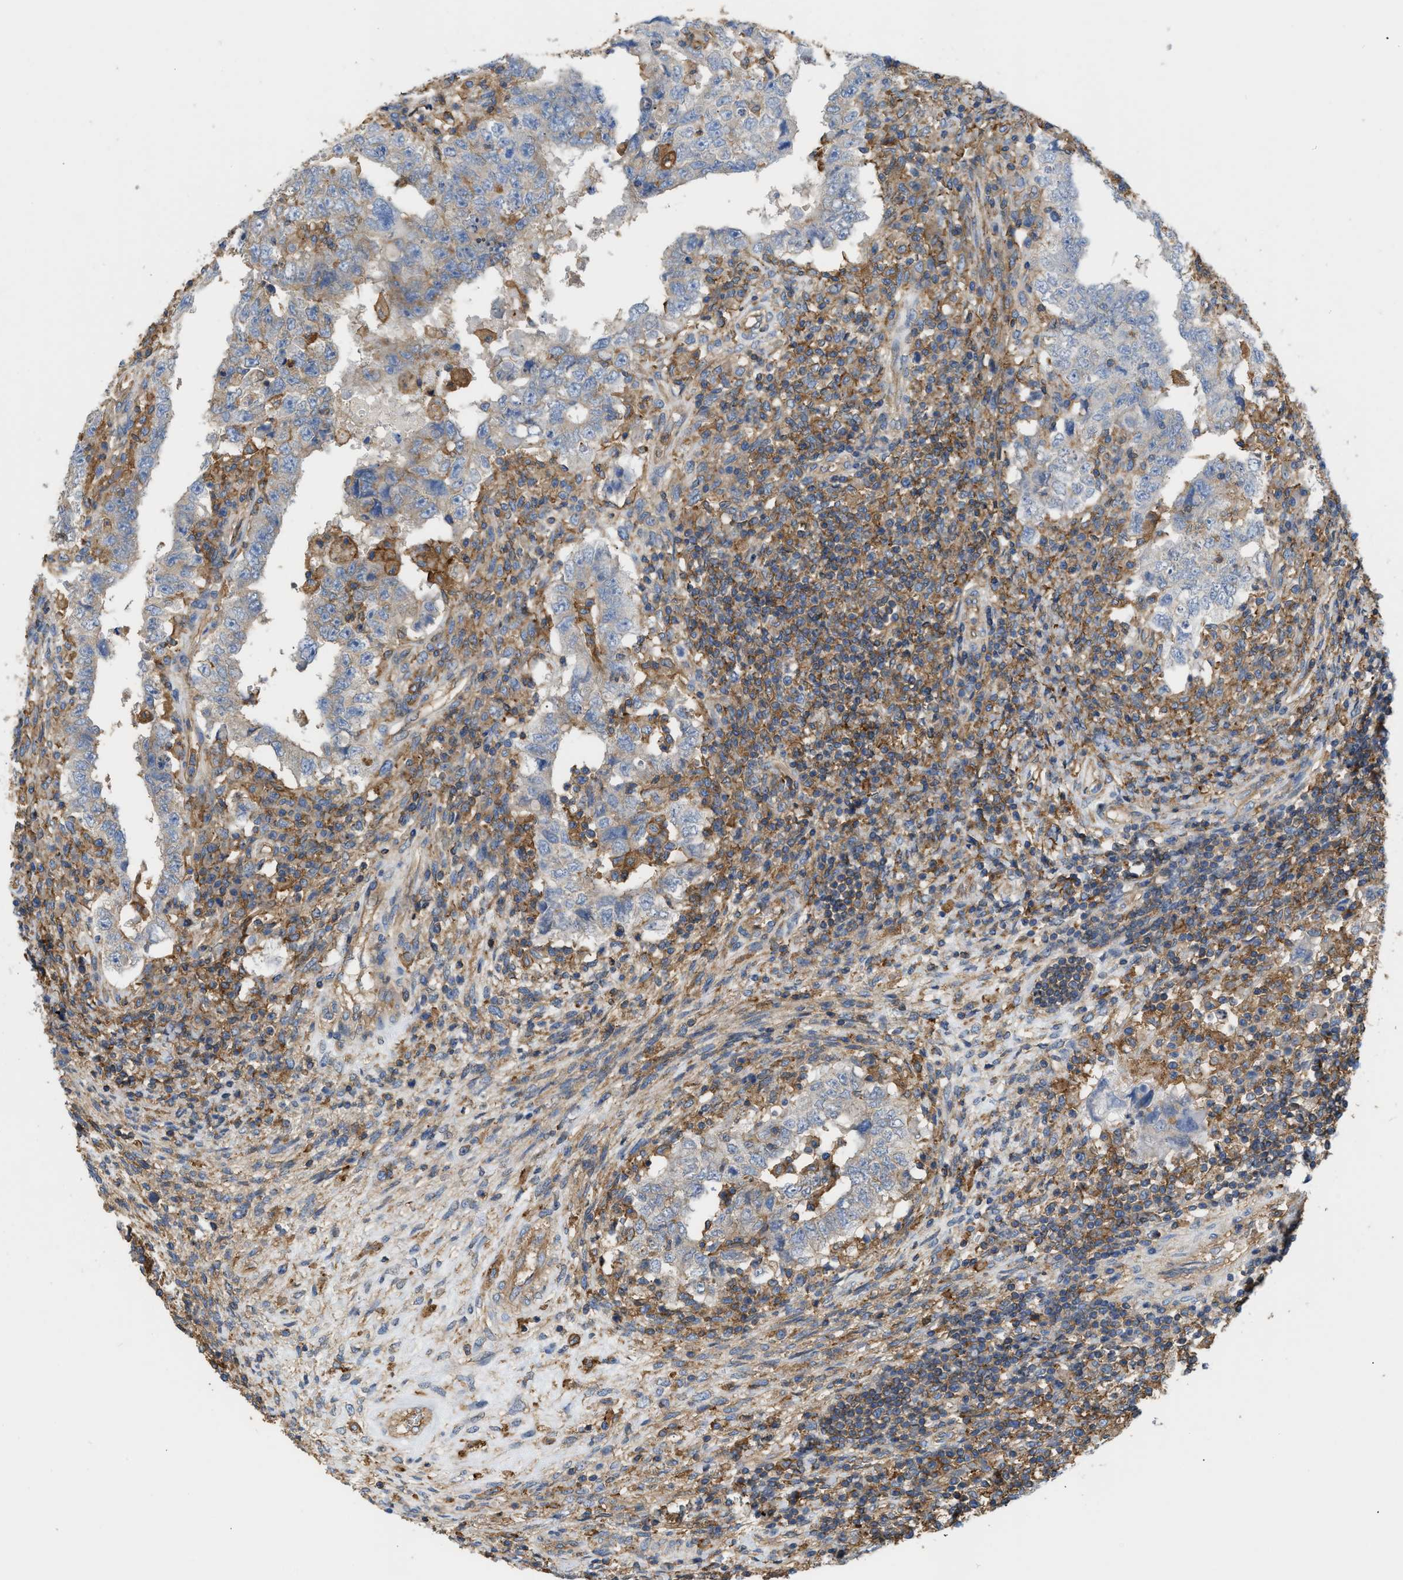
{"staining": {"intensity": "negative", "quantity": "none", "location": "none"}, "tissue": "testis cancer", "cell_type": "Tumor cells", "image_type": "cancer", "snomed": [{"axis": "morphology", "description": "Carcinoma, Embryonal, NOS"}, {"axis": "topography", "description": "Testis"}], "caption": "Immunohistochemistry image of testis cancer stained for a protein (brown), which displays no expression in tumor cells.", "gene": "GNB4", "patient": {"sex": "male", "age": 26}}